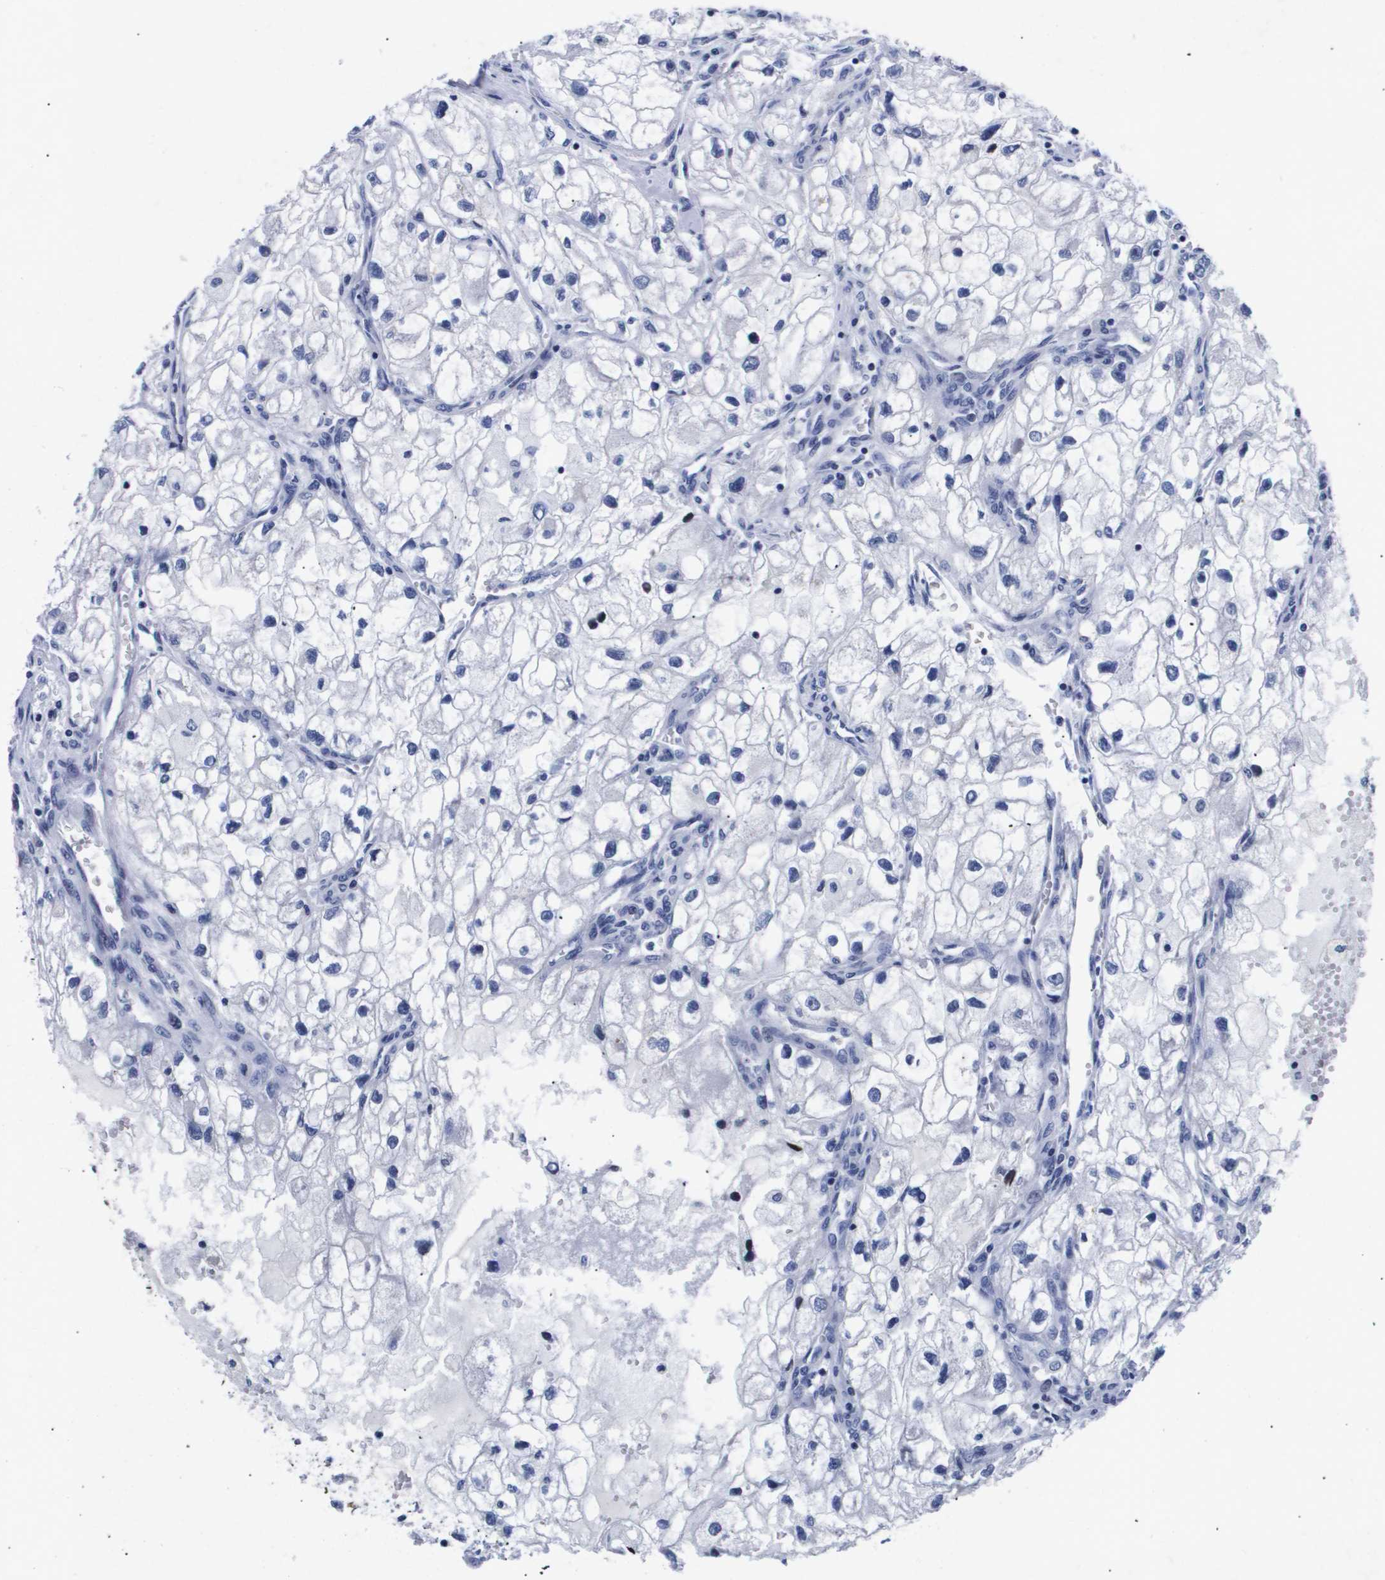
{"staining": {"intensity": "negative", "quantity": "none", "location": "none"}, "tissue": "renal cancer", "cell_type": "Tumor cells", "image_type": "cancer", "snomed": [{"axis": "morphology", "description": "Adenocarcinoma, NOS"}, {"axis": "topography", "description": "Kidney"}], "caption": "DAB (3,3'-diaminobenzidine) immunohistochemical staining of human renal cancer (adenocarcinoma) exhibits no significant positivity in tumor cells. Brightfield microscopy of immunohistochemistry (IHC) stained with DAB (3,3'-diaminobenzidine) (brown) and hematoxylin (blue), captured at high magnification.", "gene": "SHD", "patient": {"sex": "female", "age": 70}}